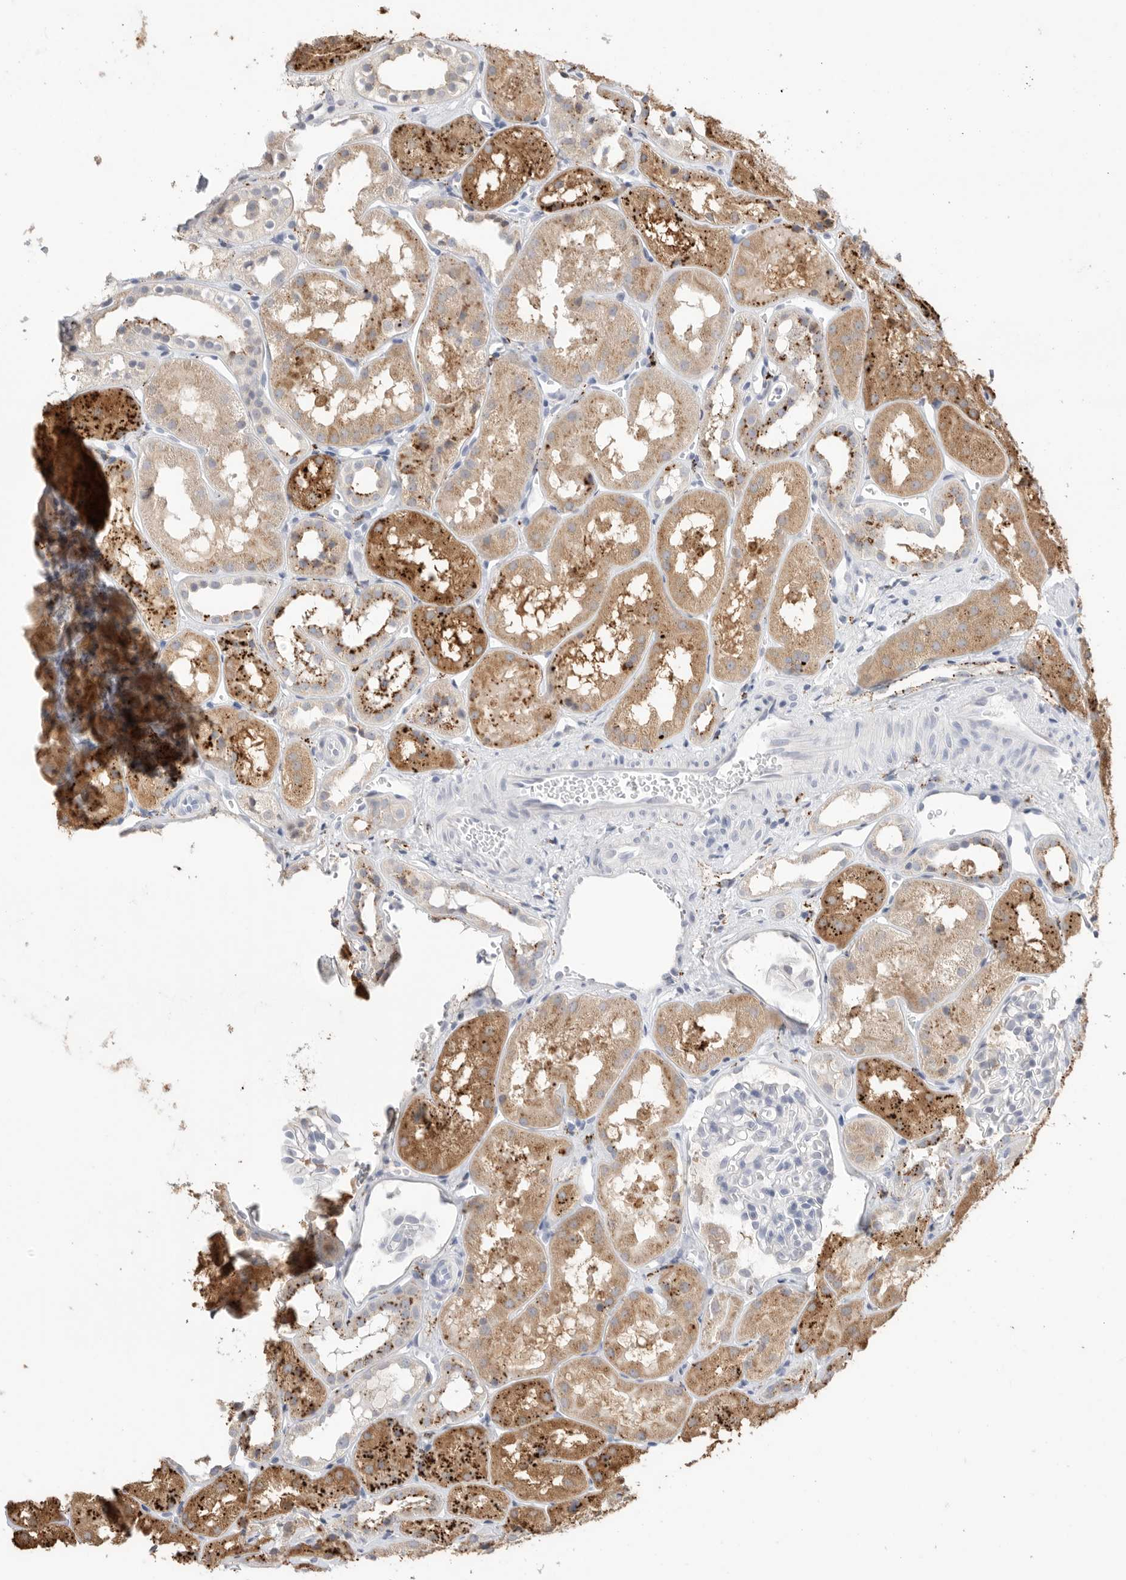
{"staining": {"intensity": "negative", "quantity": "none", "location": "none"}, "tissue": "kidney", "cell_type": "Cells in glomeruli", "image_type": "normal", "snomed": [{"axis": "morphology", "description": "Normal tissue, NOS"}, {"axis": "topography", "description": "Kidney"}], "caption": "IHC of unremarkable human kidney displays no expression in cells in glomeruli. The staining is performed using DAB (3,3'-diaminobenzidine) brown chromogen with nuclei counter-stained in using hematoxylin.", "gene": "GGH", "patient": {"sex": "male", "age": 16}}